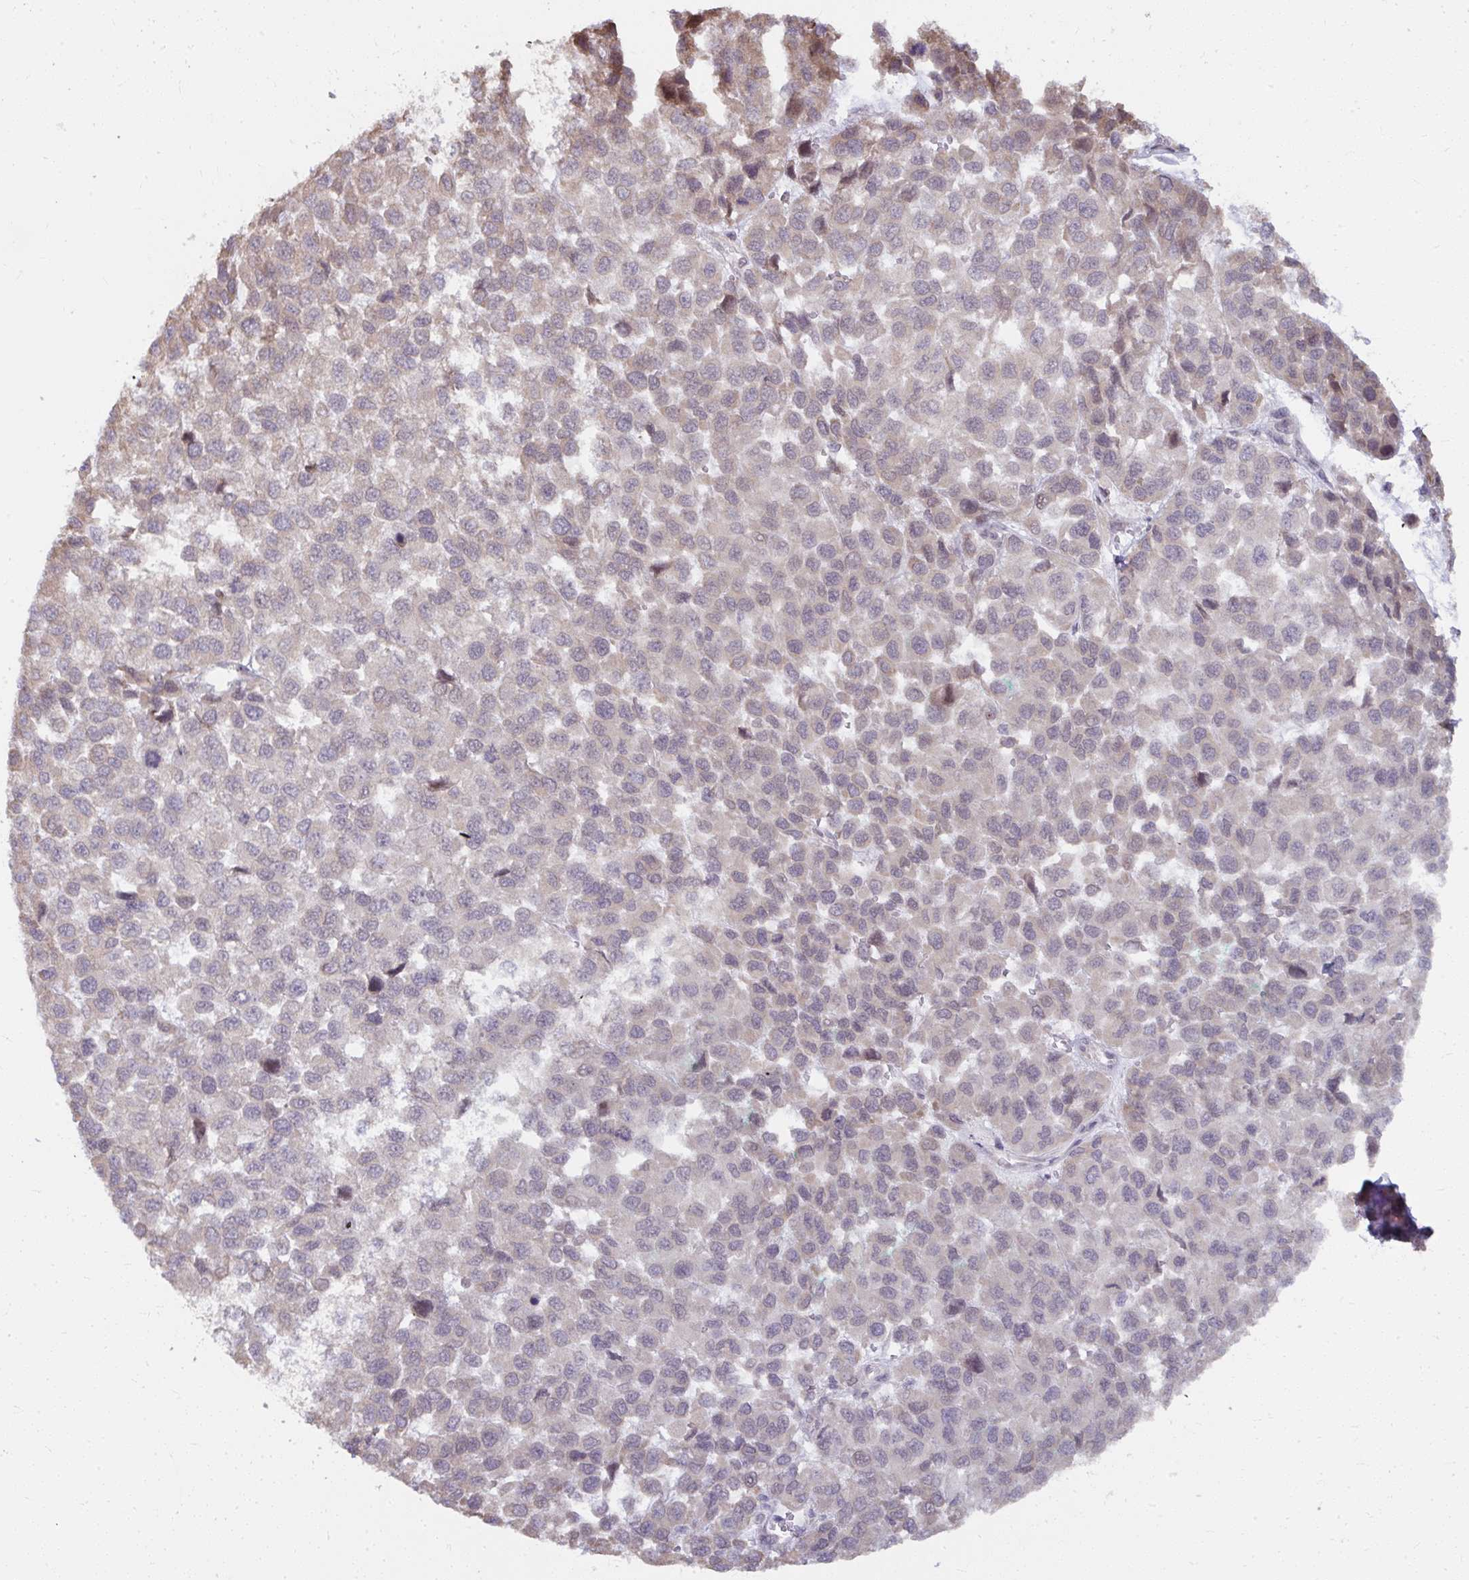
{"staining": {"intensity": "weak", "quantity": "<25%", "location": "cytoplasmic/membranous"}, "tissue": "melanoma", "cell_type": "Tumor cells", "image_type": "cancer", "snomed": [{"axis": "morphology", "description": "Malignant melanoma, NOS"}, {"axis": "topography", "description": "Skin"}], "caption": "This is an immunohistochemistry (IHC) histopathology image of human melanoma. There is no staining in tumor cells.", "gene": "NMNAT1", "patient": {"sex": "male", "age": 62}}